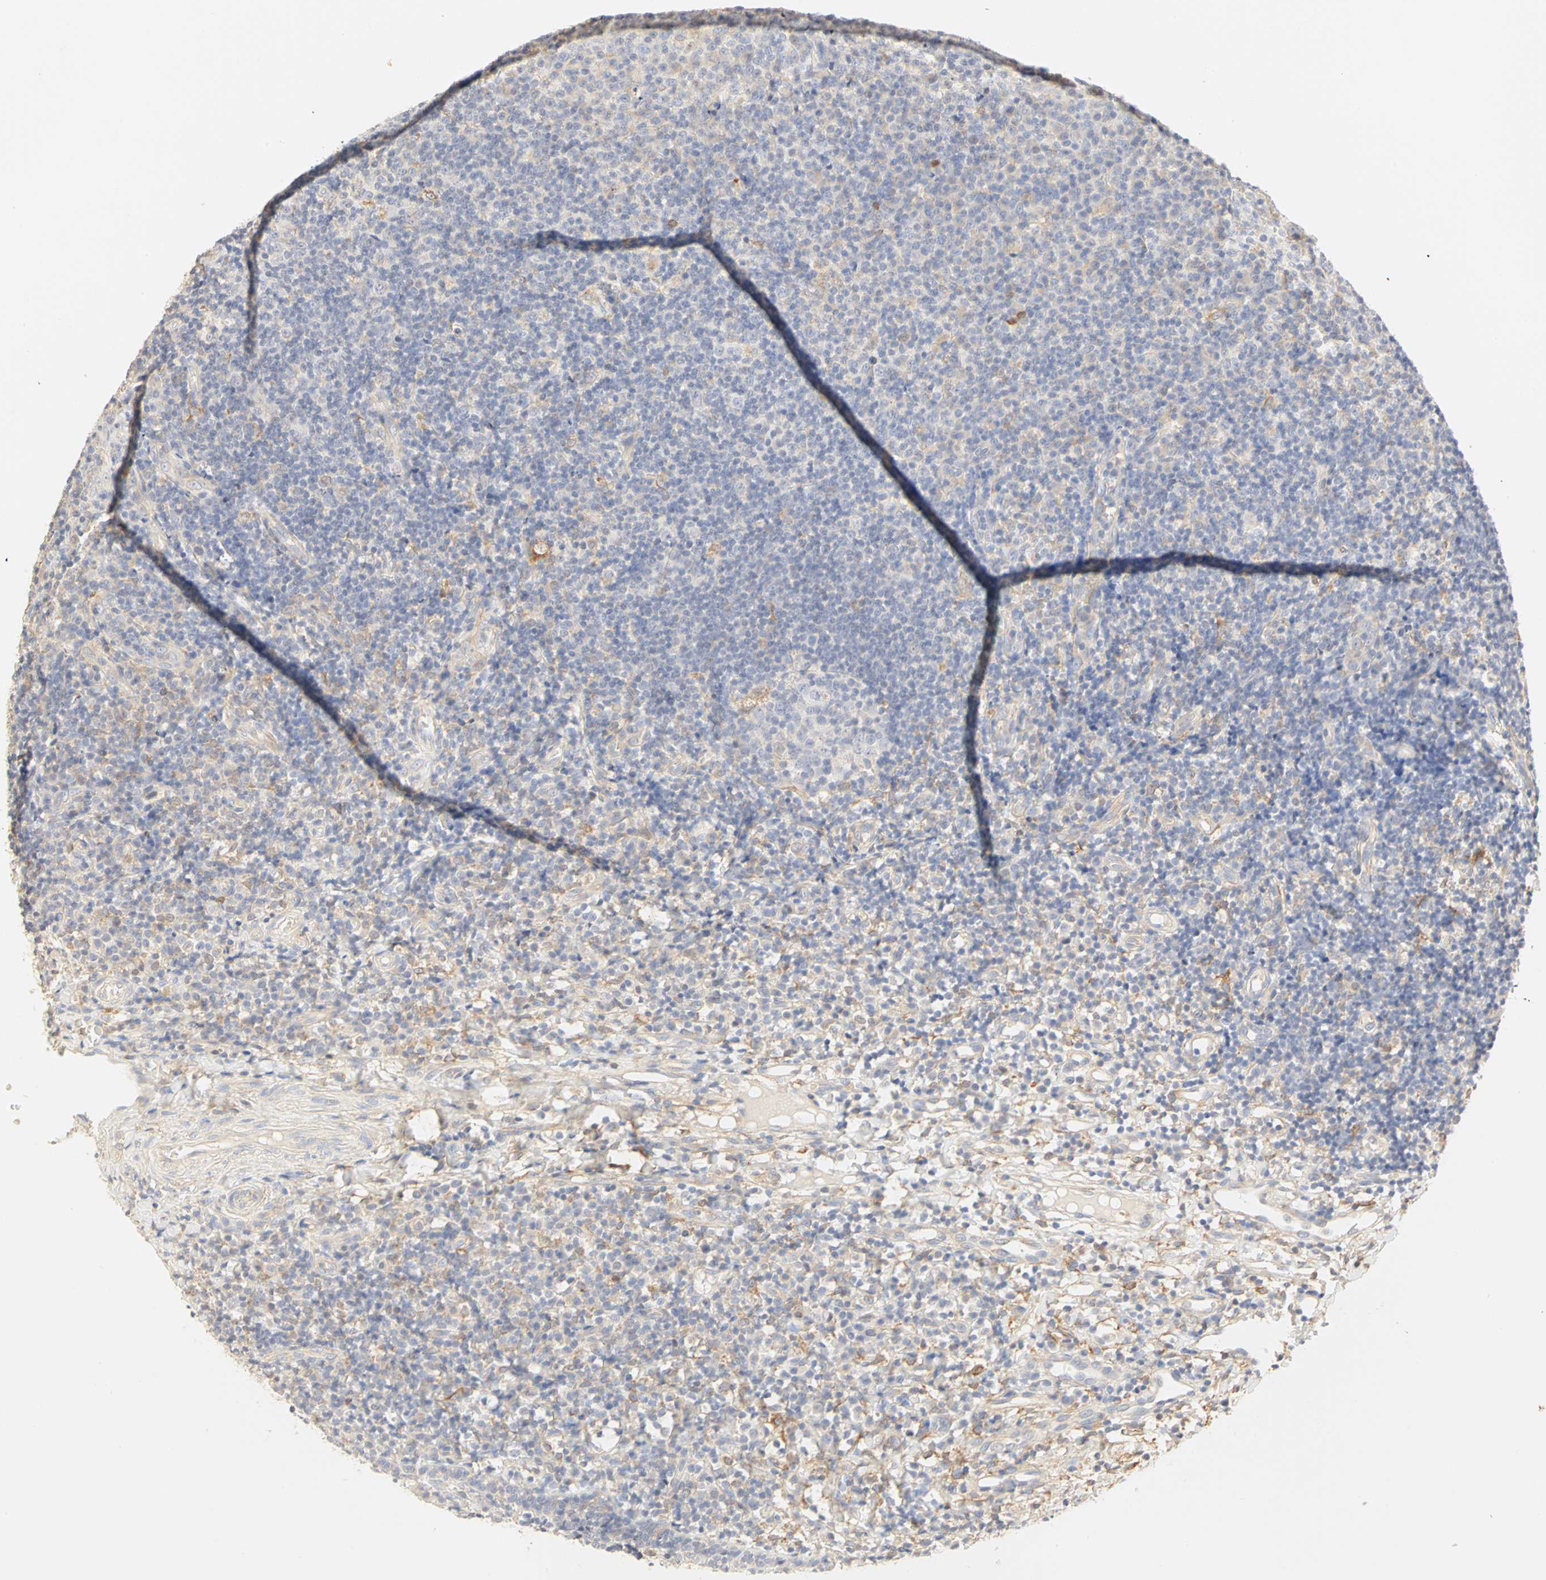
{"staining": {"intensity": "weak", "quantity": "<25%", "location": "cytoplasmic/membranous"}, "tissue": "tonsil", "cell_type": "Germinal center cells", "image_type": "normal", "snomed": [{"axis": "morphology", "description": "Normal tissue, NOS"}, {"axis": "topography", "description": "Tonsil"}], "caption": "IHC image of unremarkable tonsil: human tonsil stained with DAB displays no significant protein positivity in germinal center cells. The staining is performed using DAB (3,3'-diaminobenzidine) brown chromogen with nuclei counter-stained in using hematoxylin.", "gene": "GNRH2", "patient": {"sex": "female", "age": 40}}